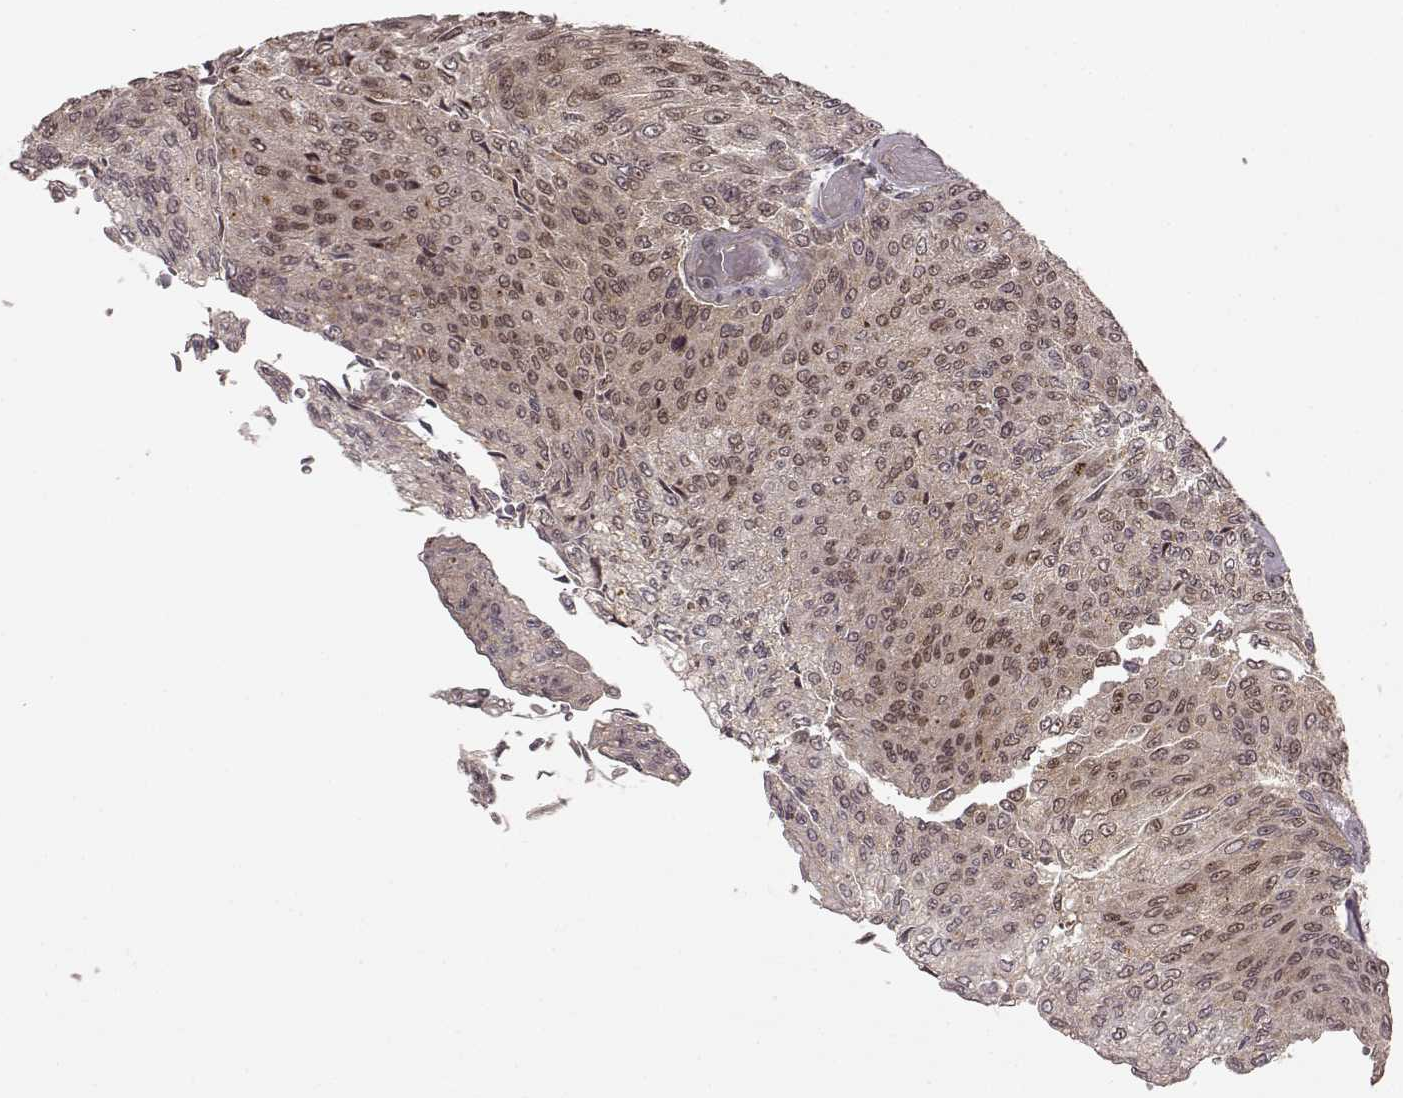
{"staining": {"intensity": "weak", "quantity": ">75%", "location": "cytoplasmic/membranous,nuclear"}, "tissue": "urothelial cancer", "cell_type": "Tumor cells", "image_type": "cancer", "snomed": [{"axis": "morphology", "description": "Urothelial carcinoma, Low grade"}, {"axis": "topography", "description": "Ureter, NOS"}, {"axis": "topography", "description": "Urinary bladder"}], "caption": "A low amount of weak cytoplasmic/membranous and nuclear positivity is present in approximately >75% of tumor cells in urothelial cancer tissue.", "gene": "SLC12A9", "patient": {"sex": "male", "age": 78}}